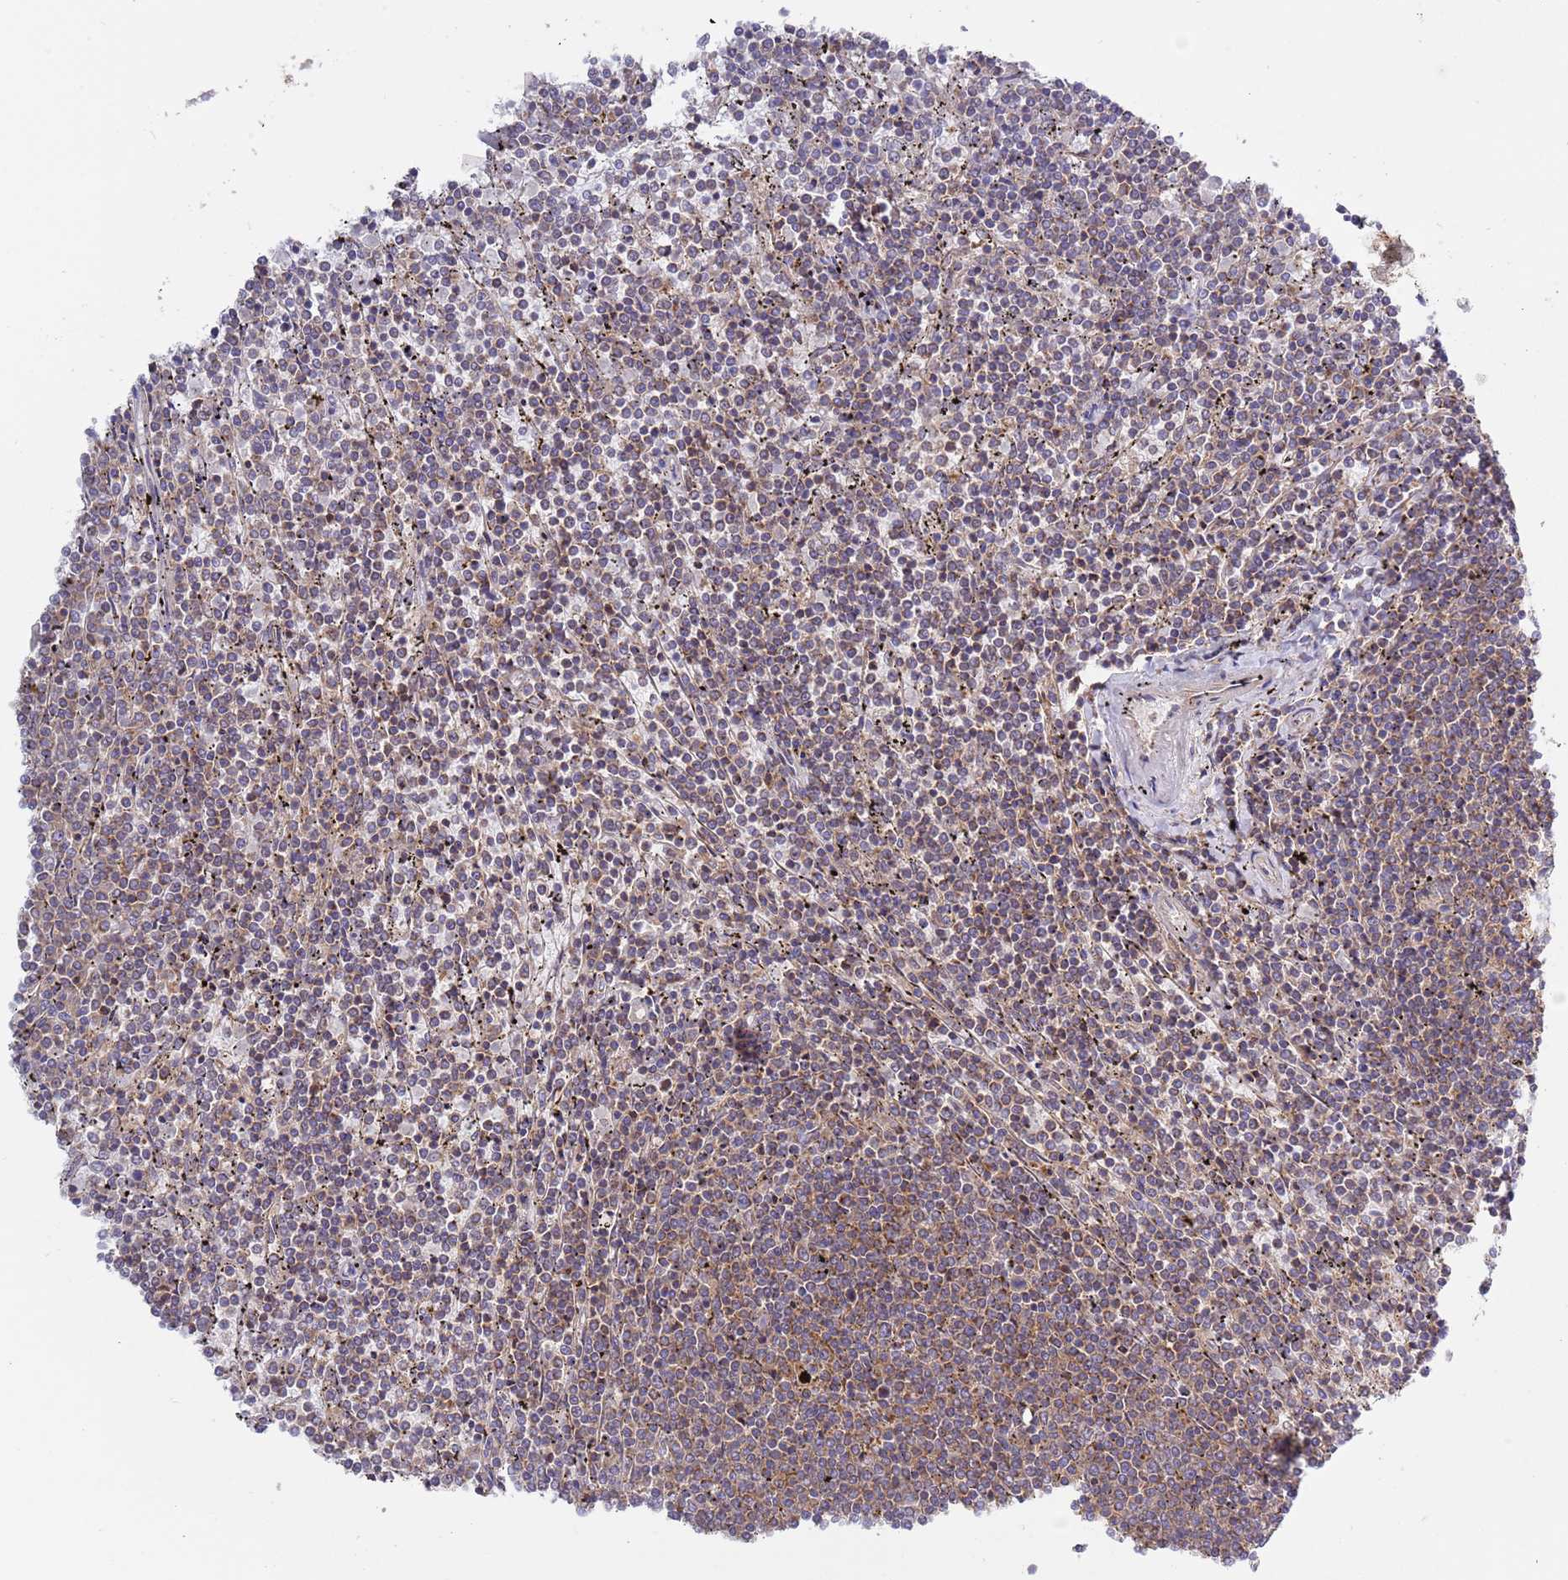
{"staining": {"intensity": "moderate", "quantity": "25%-75%", "location": "cytoplasmic/membranous"}, "tissue": "lymphoma", "cell_type": "Tumor cells", "image_type": "cancer", "snomed": [{"axis": "morphology", "description": "Malignant lymphoma, non-Hodgkin's type, Low grade"}, {"axis": "topography", "description": "Spleen"}], "caption": "IHC (DAB) staining of lymphoma exhibits moderate cytoplasmic/membranous protein positivity in about 25%-75% of tumor cells.", "gene": "IRS4", "patient": {"sex": "female", "age": 50}}